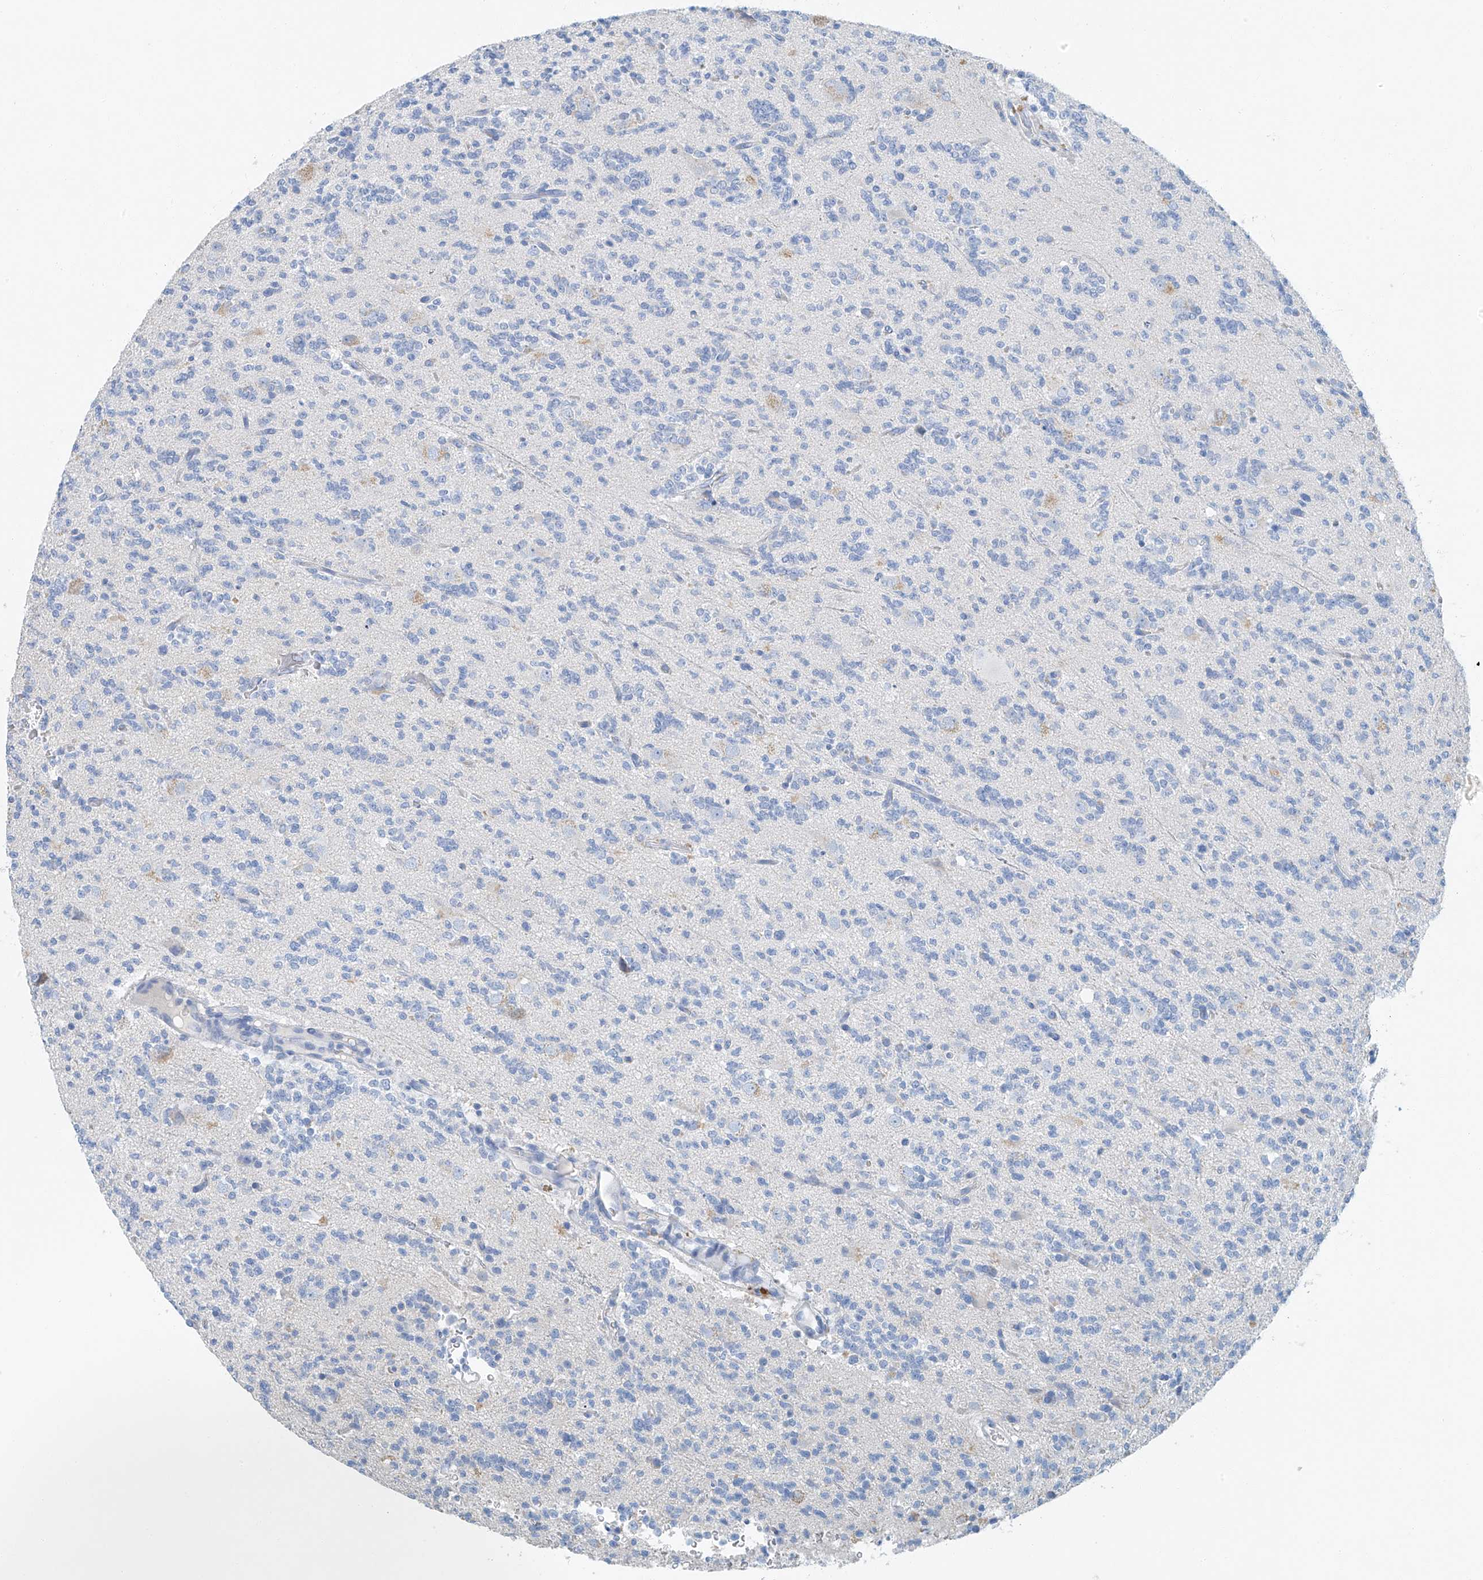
{"staining": {"intensity": "negative", "quantity": "none", "location": "none"}, "tissue": "glioma", "cell_type": "Tumor cells", "image_type": "cancer", "snomed": [{"axis": "morphology", "description": "Glioma, malignant, High grade"}, {"axis": "topography", "description": "Brain"}], "caption": "An image of human glioma is negative for staining in tumor cells. (DAB immunohistochemistry visualized using brightfield microscopy, high magnification).", "gene": "C1orf87", "patient": {"sex": "female", "age": 62}}